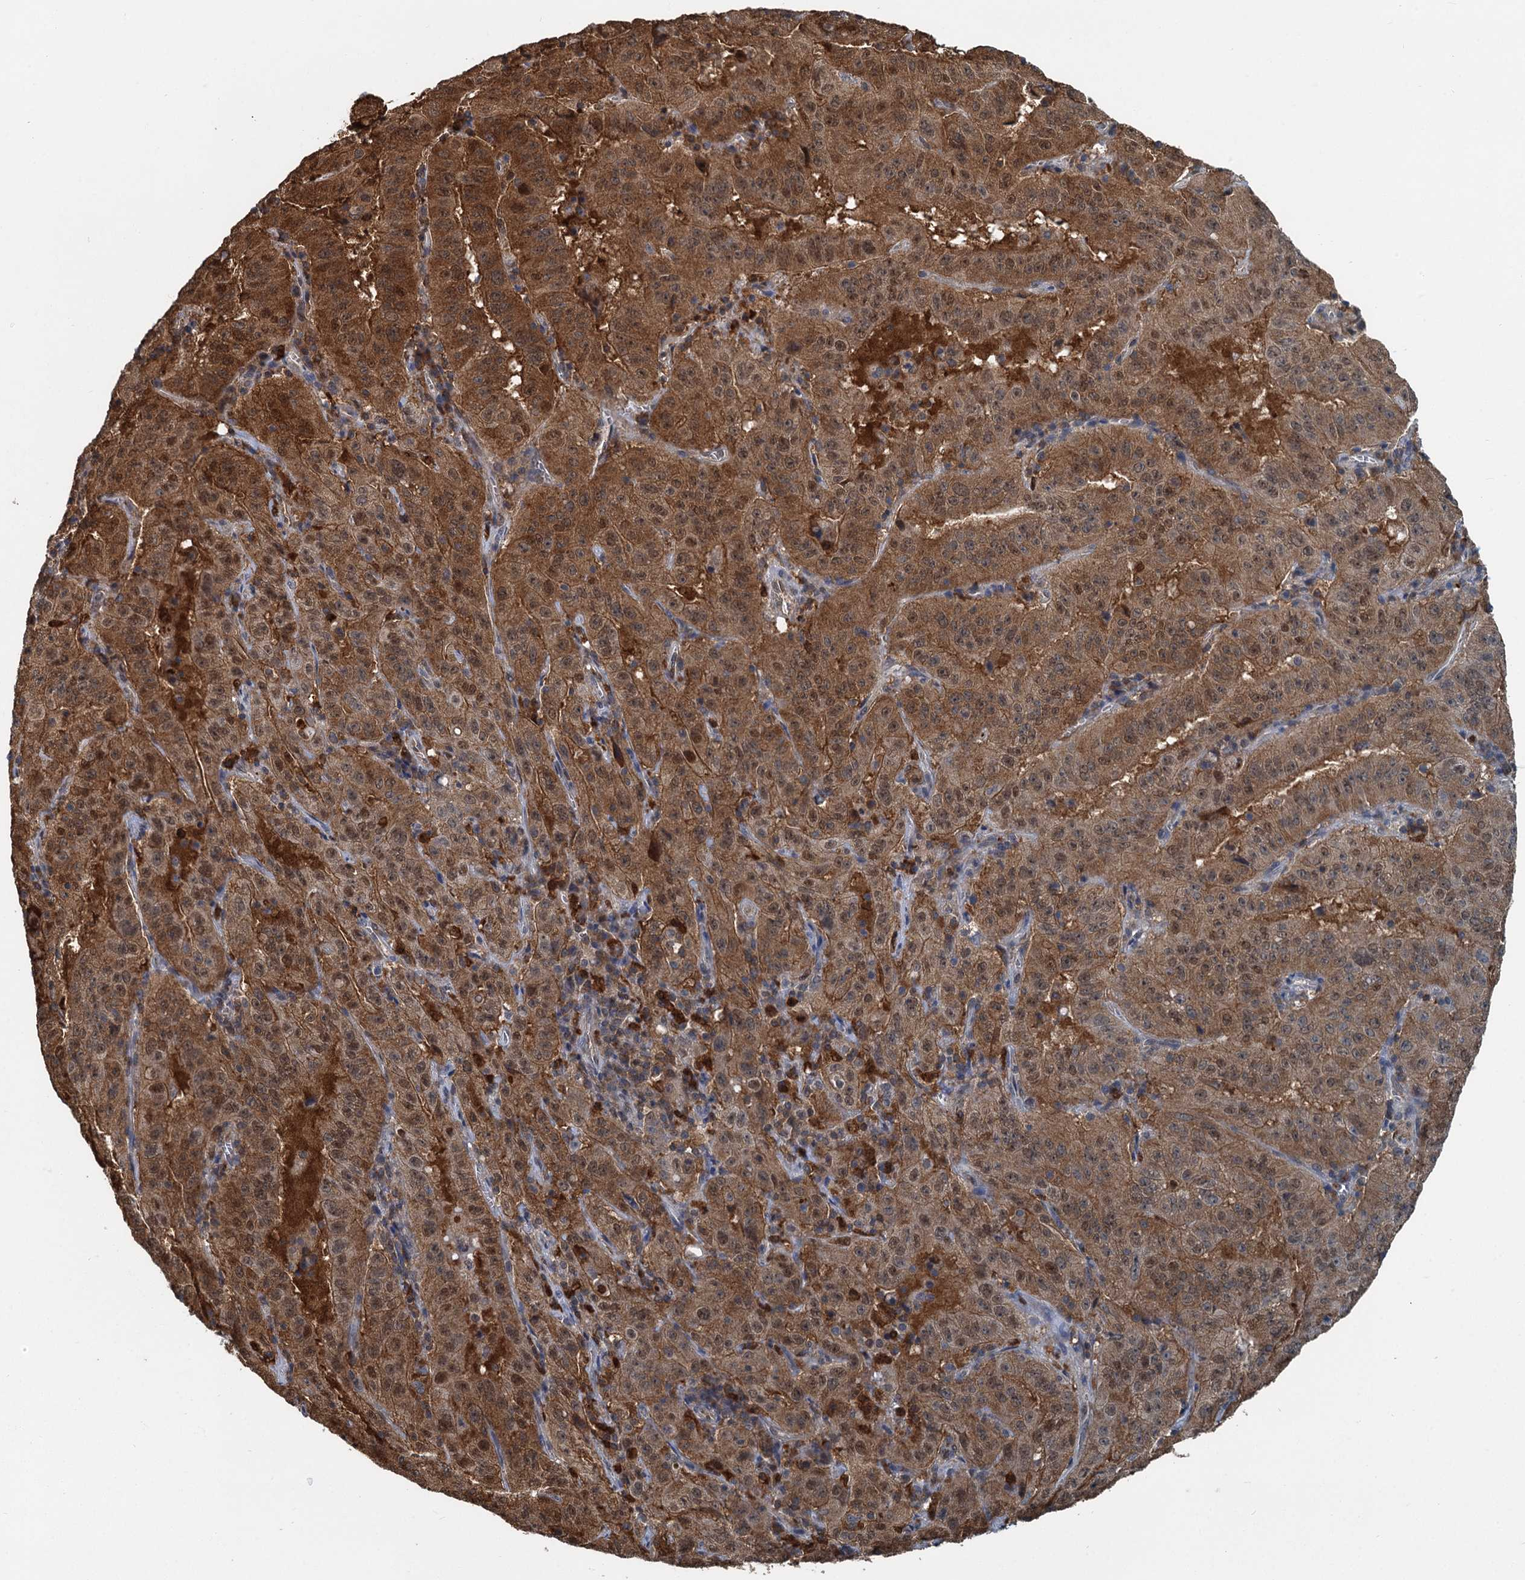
{"staining": {"intensity": "strong", "quantity": ">75%", "location": "cytoplasmic/membranous,nuclear"}, "tissue": "pancreatic cancer", "cell_type": "Tumor cells", "image_type": "cancer", "snomed": [{"axis": "morphology", "description": "Adenocarcinoma, NOS"}, {"axis": "topography", "description": "Pancreas"}], "caption": "IHC staining of pancreatic adenocarcinoma, which exhibits high levels of strong cytoplasmic/membranous and nuclear expression in approximately >75% of tumor cells indicating strong cytoplasmic/membranous and nuclear protein expression. The staining was performed using DAB (brown) for protein detection and nuclei were counterstained in hematoxylin (blue).", "gene": "GPI", "patient": {"sex": "male", "age": 63}}